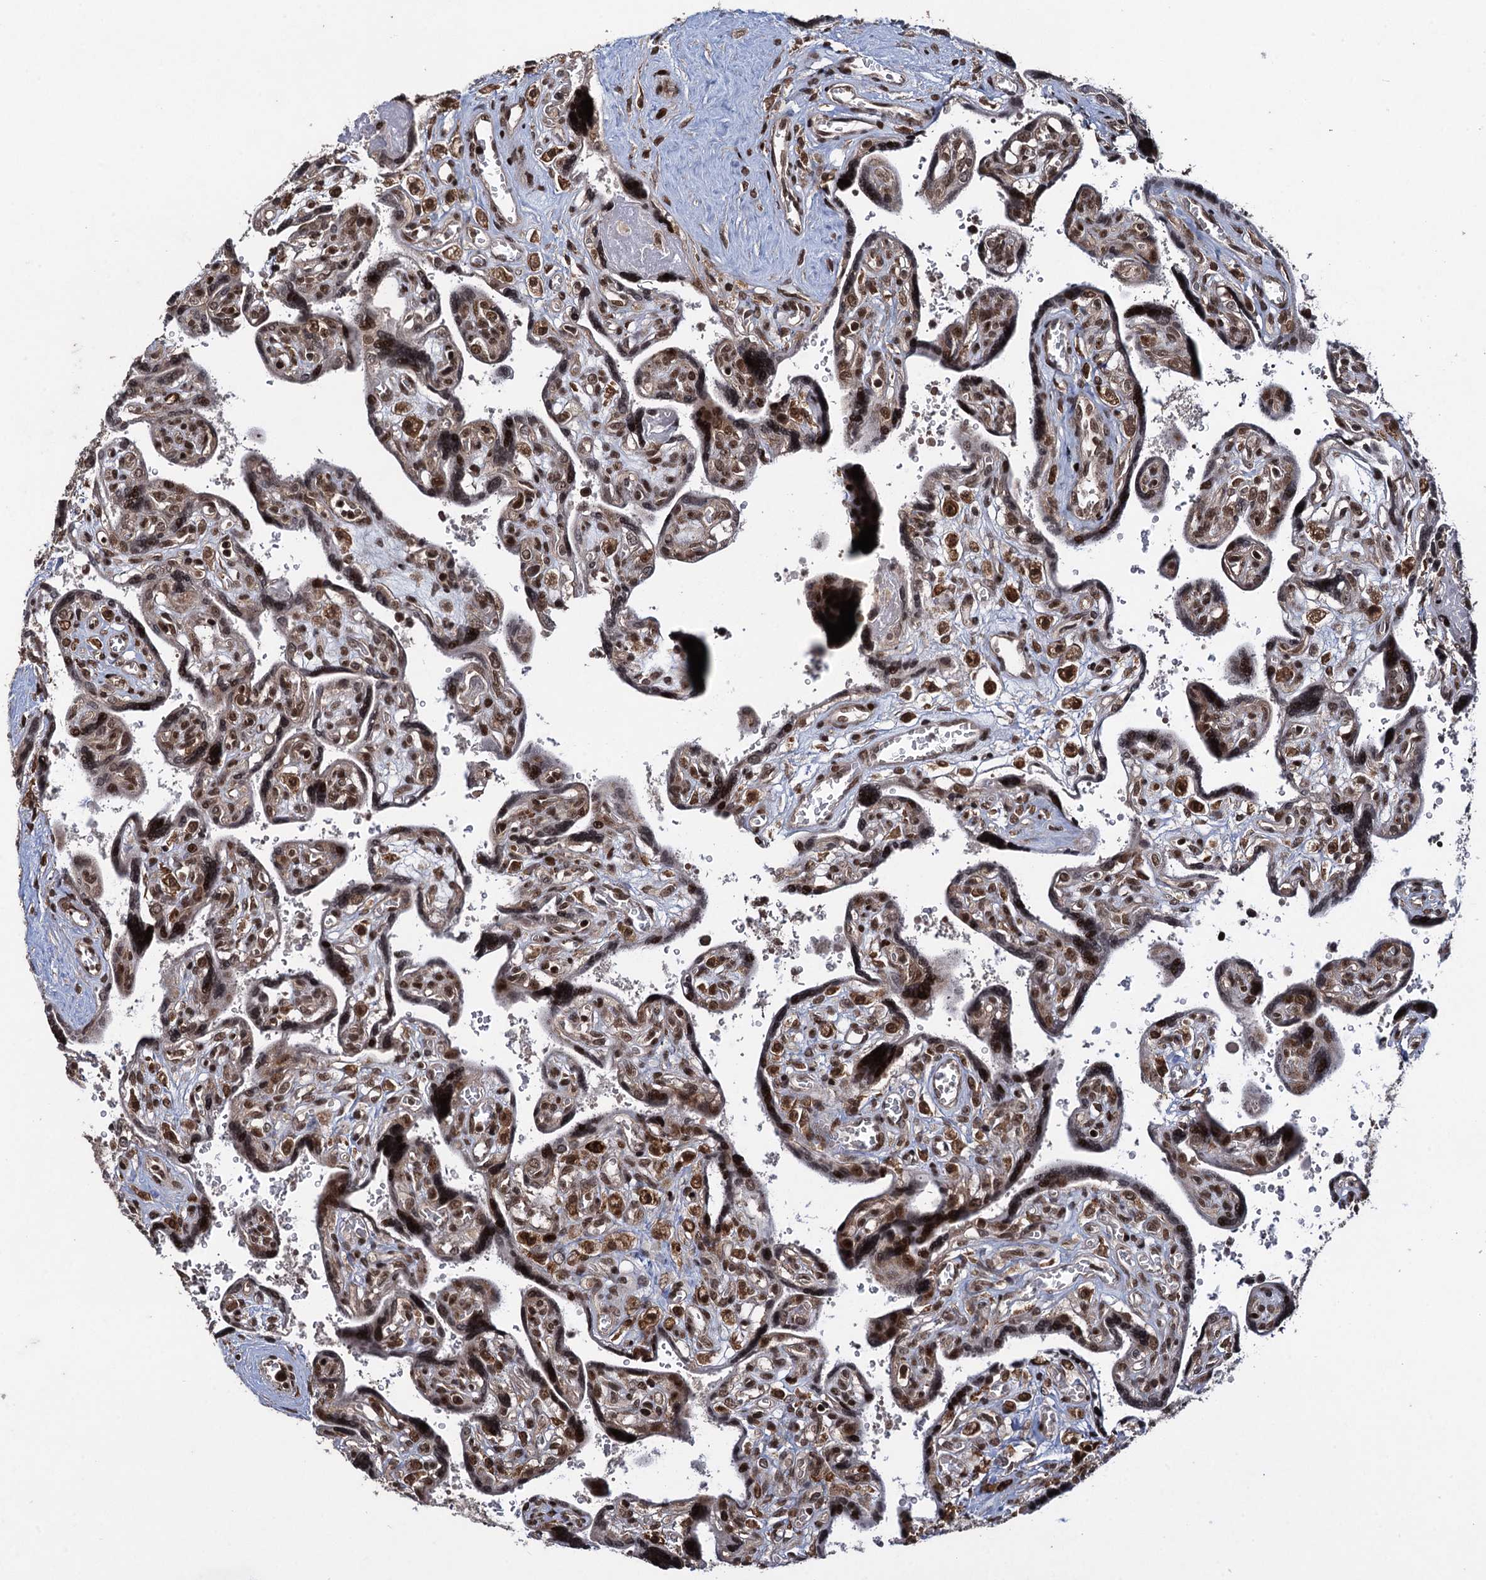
{"staining": {"intensity": "strong", "quantity": ">75%", "location": "cytoplasmic/membranous,nuclear"}, "tissue": "placenta", "cell_type": "Trophoblastic cells", "image_type": "normal", "snomed": [{"axis": "morphology", "description": "Normal tissue, NOS"}, {"axis": "topography", "description": "Placenta"}], "caption": "An immunohistochemistry photomicrograph of unremarkable tissue is shown. Protein staining in brown labels strong cytoplasmic/membranous,nuclear positivity in placenta within trophoblastic cells. (DAB (3,3'-diaminobenzidine) = brown stain, brightfield microscopy at high magnification).", "gene": "ZNF169", "patient": {"sex": "female", "age": 39}}